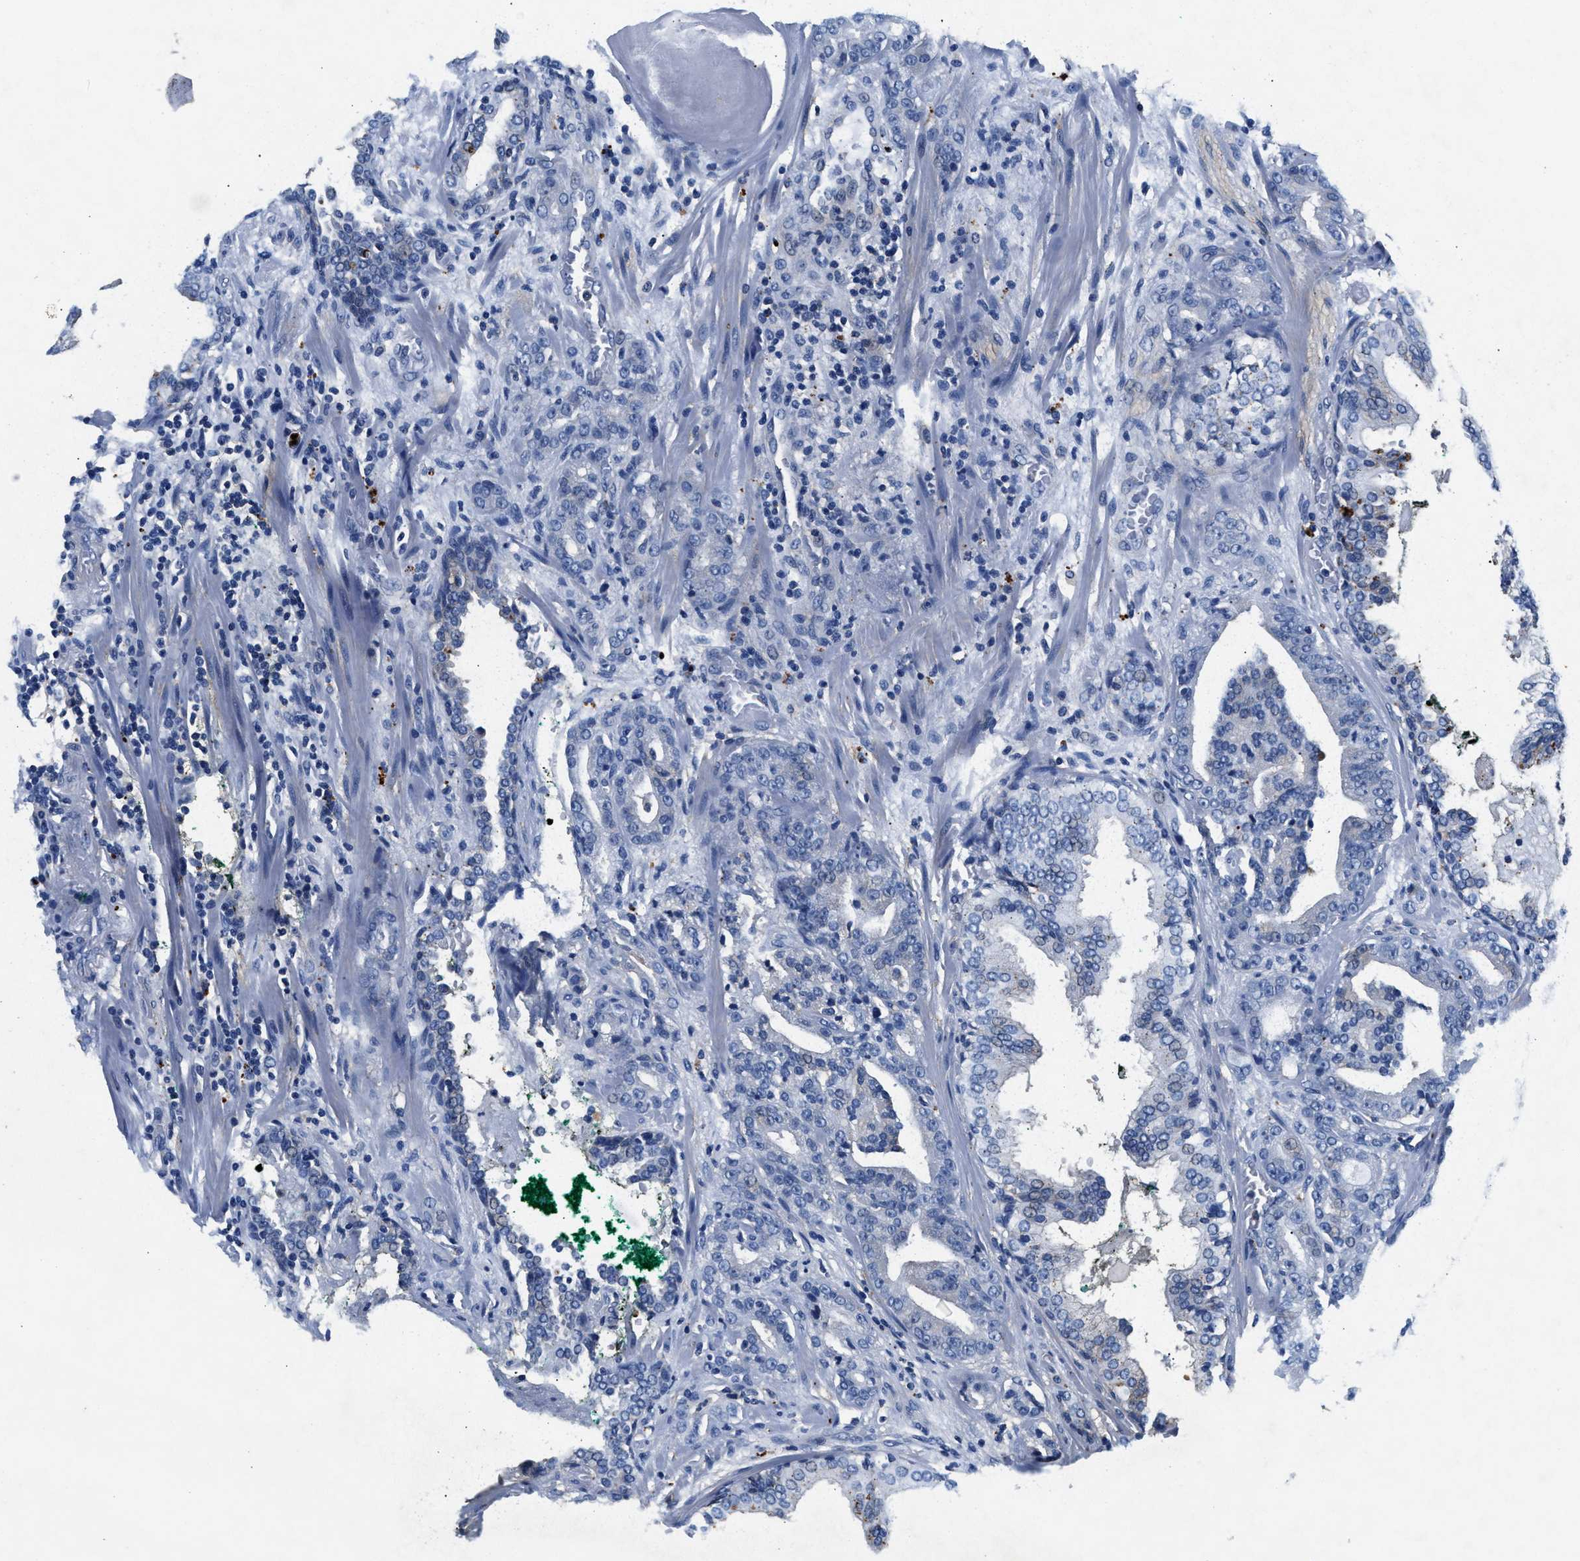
{"staining": {"intensity": "negative", "quantity": "none", "location": "none"}, "tissue": "prostate cancer", "cell_type": "Tumor cells", "image_type": "cancer", "snomed": [{"axis": "morphology", "description": "Adenocarcinoma, Low grade"}, {"axis": "topography", "description": "Prostate"}], "caption": "This is a image of IHC staining of adenocarcinoma (low-grade) (prostate), which shows no staining in tumor cells. Nuclei are stained in blue.", "gene": "GNAI3", "patient": {"sex": "male", "age": 63}}